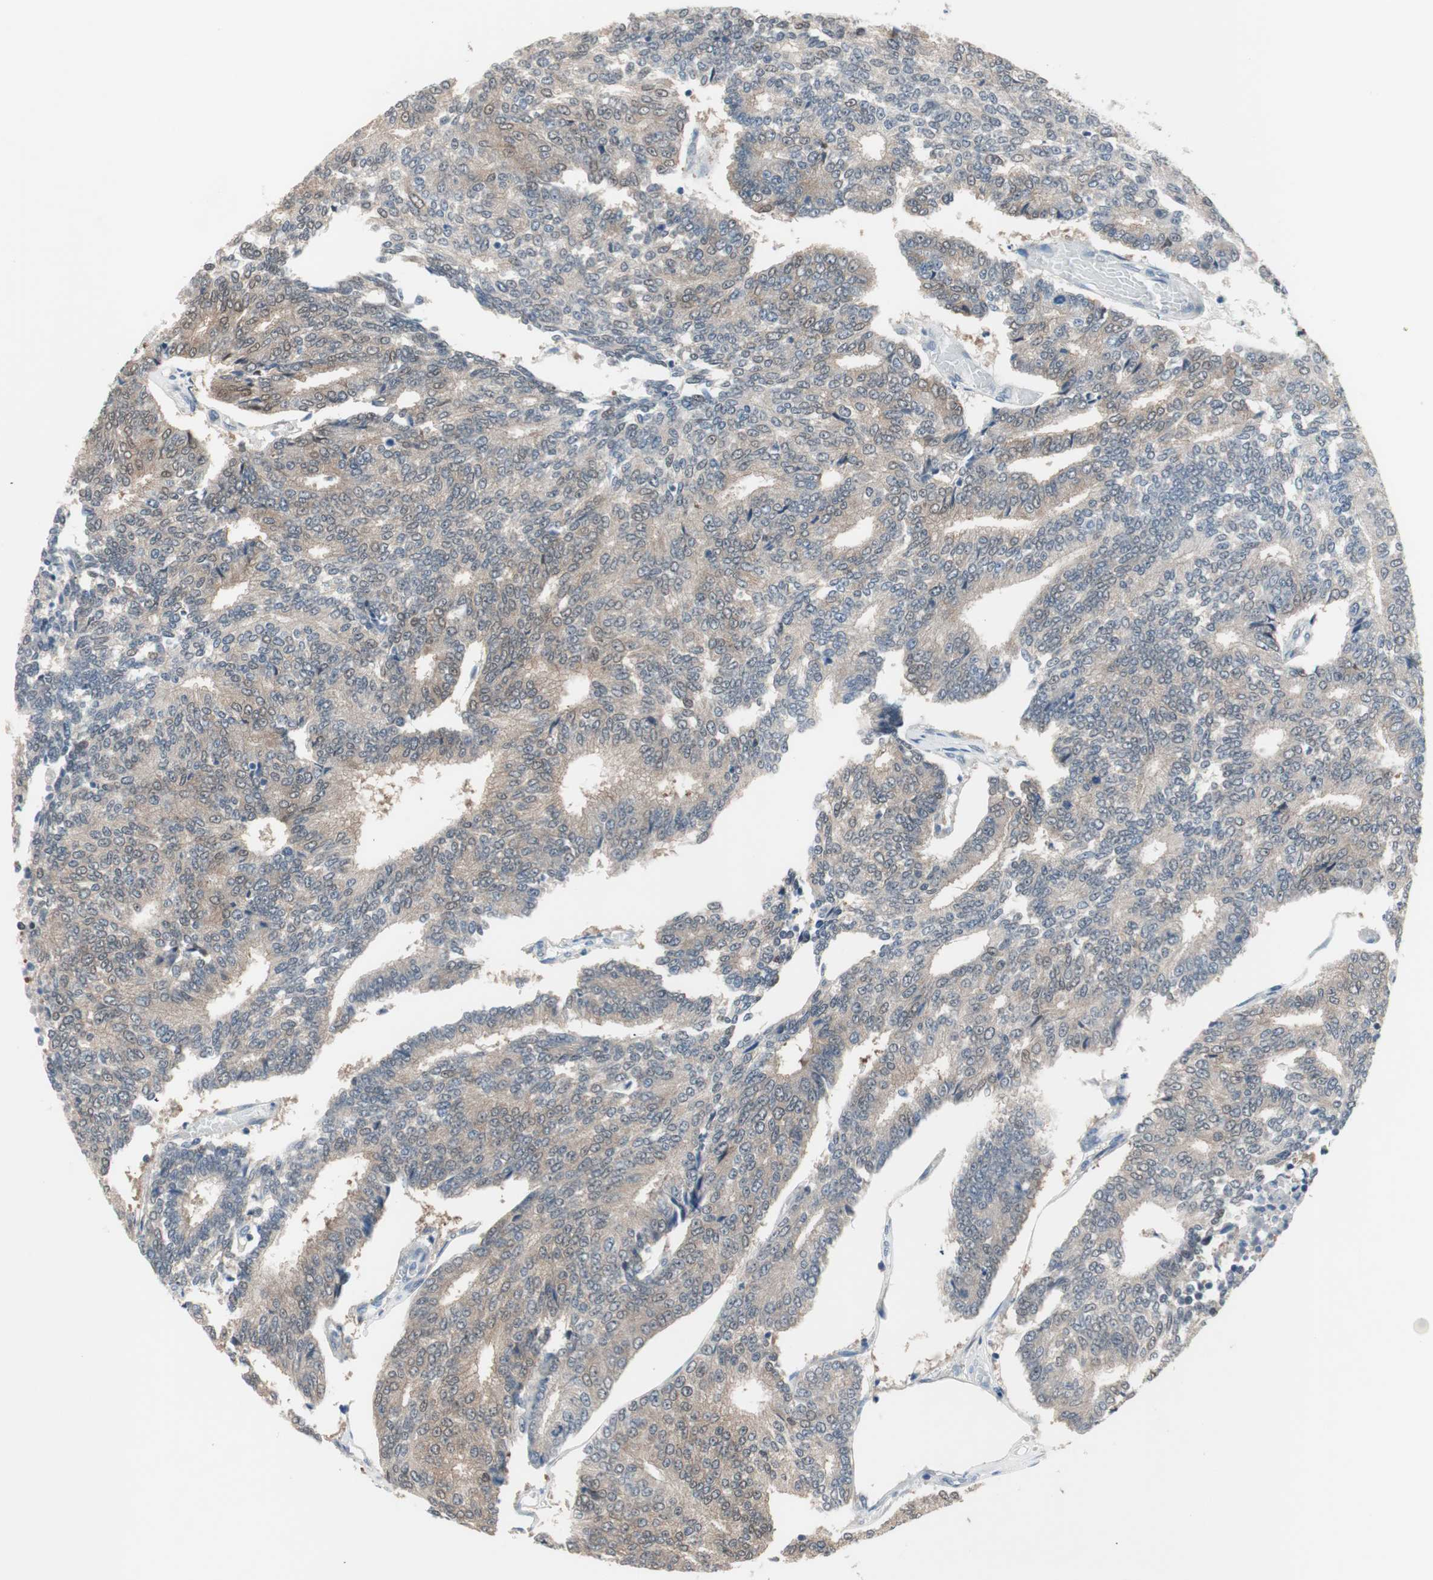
{"staining": {"intensity": "weak", "quantity": "25%-75%", "location": "cytoplasmic/membranous"}, "tissue": "prostate cancer", "cell_type": "Tumor cells", "image_type": "cancer", "snomed": [{"axis": "morphology", "description": "Adenocarcinoma, High grade"}, {"axis": "topography", "description": "Prostate"}], "caption": "Protein staining of high-grade adenocarcinoma (prostate) tissue reveals weak cytoplasmic/membranous positivity in about 25%-75% of tumor cells.", "gene": "GRHL1", "patient": {"sex": "male", "age": 55}}